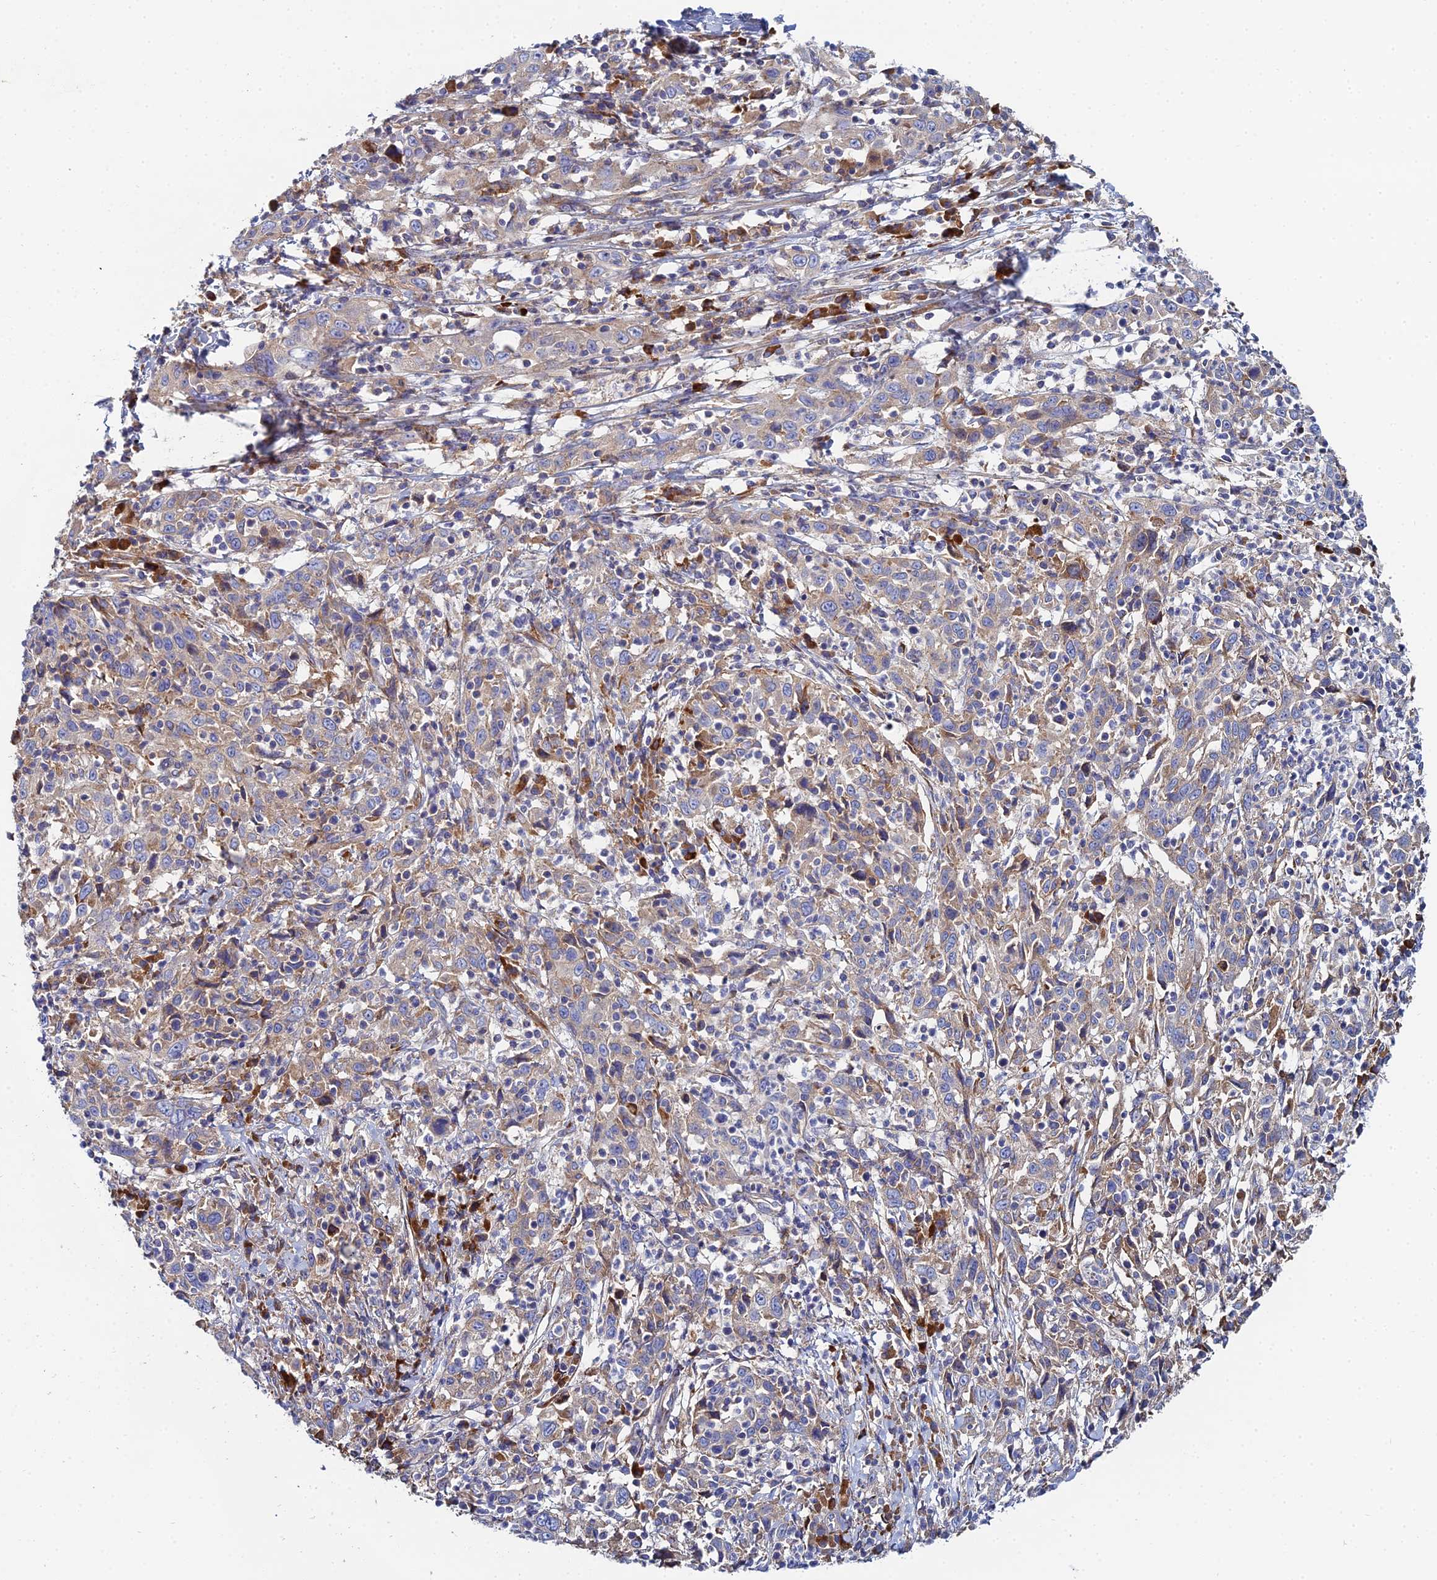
{"staining": {"intensity": "negative", "quantity": "none", "location": "none"}, "tissue": "cervical cancer", "cell_type": "Tumor cells", "image_type": "cancer", "snomed": [{"axis": "morphology", "description": "Squamous cell carcinoma, NOS"}, {"axis": "topography", "description": "Cervix"}], "caption": "Tumor cells show no significant protein positivity in cervical cancer (squamous cell carcinoma).", "gene": "CLCN3", "patient": {"sex": "female", "age": 46}}